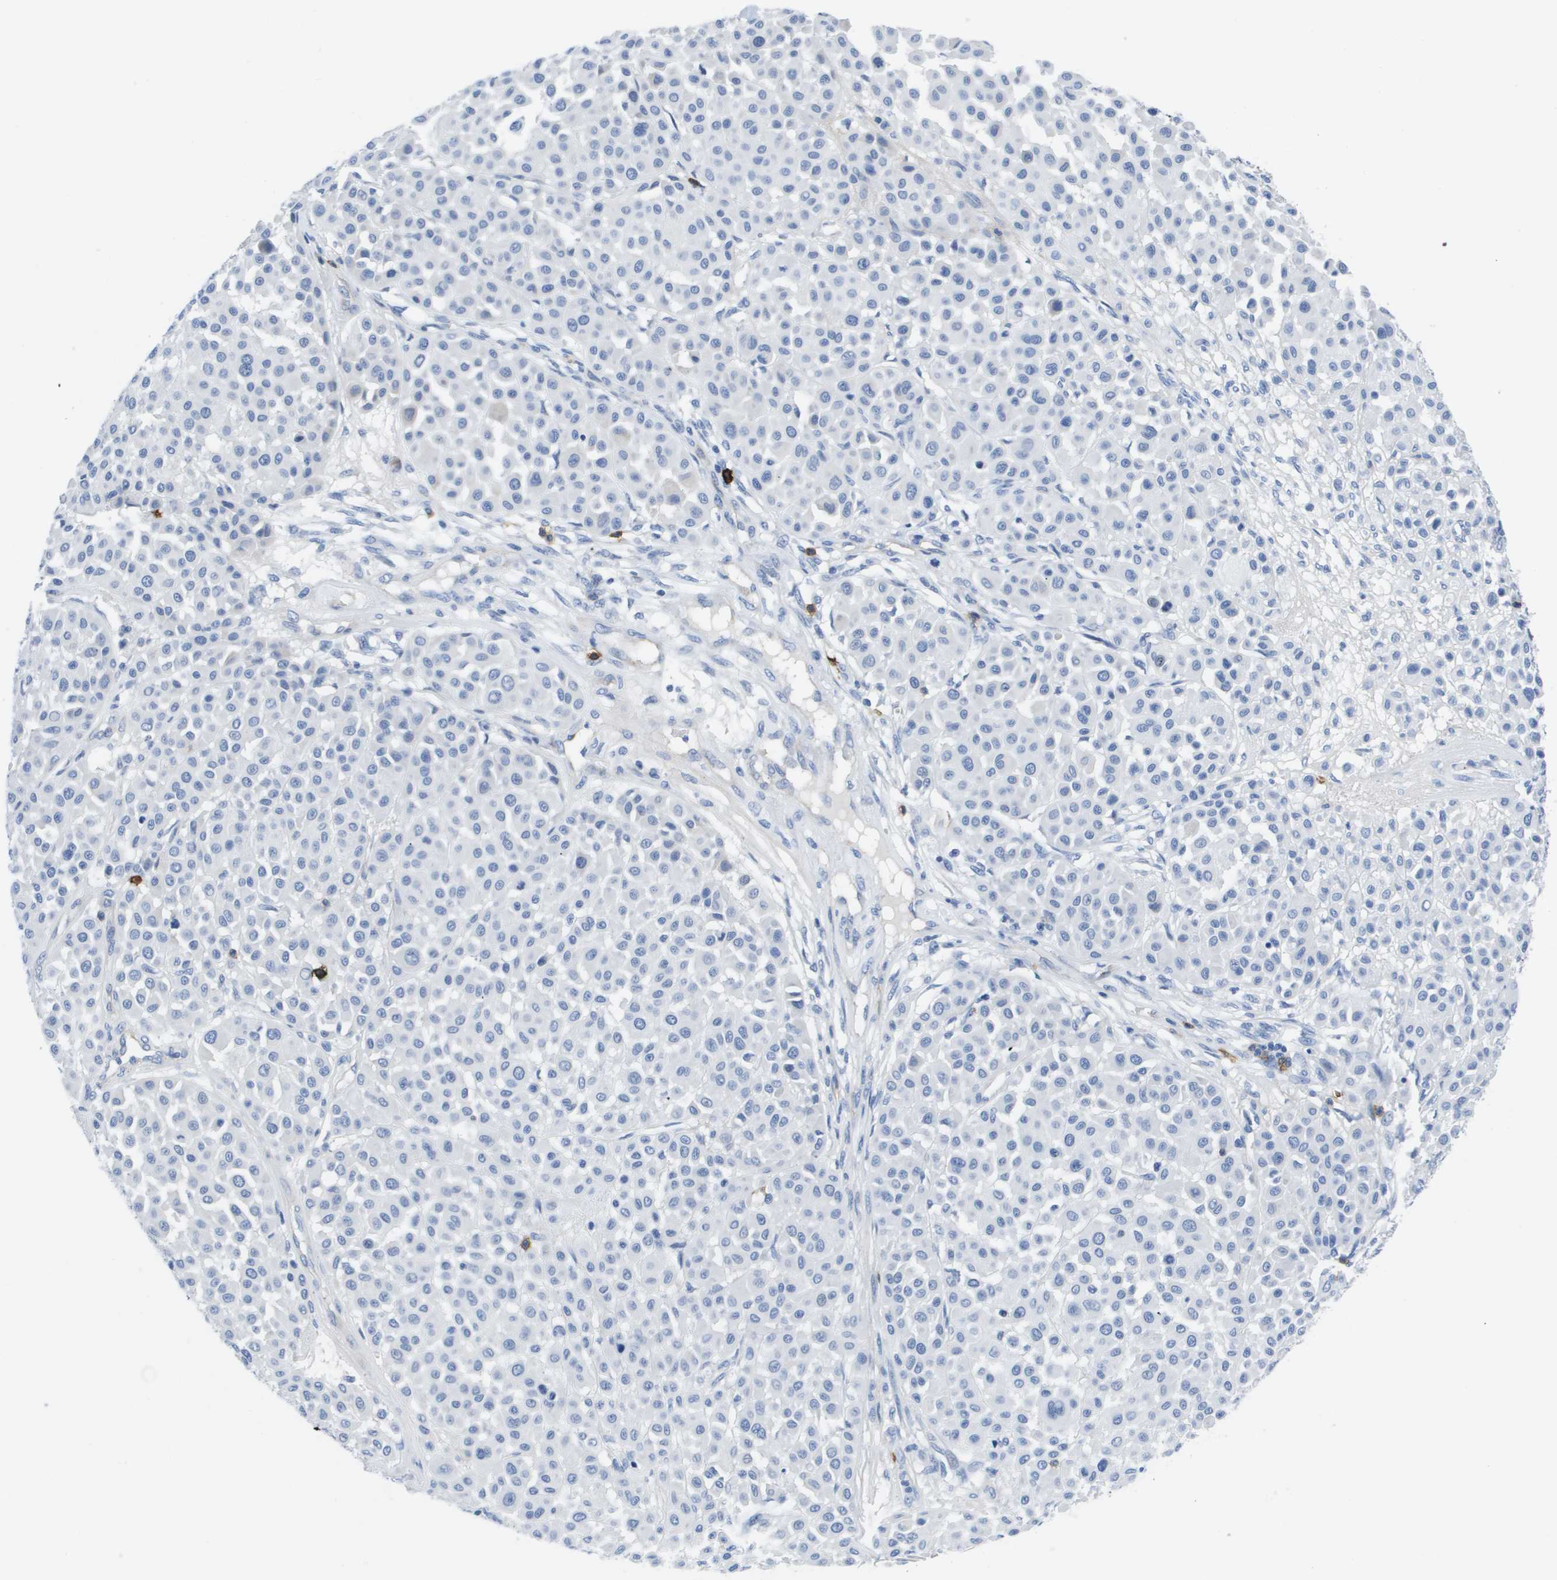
{"staining": {"intensity": "negative", "quantity": "none", "location": "none"}, "tissue": "melanoma", "cell_type": "Tumor cells", "image_type": "cancer", "snomed": [{"axis": "morphology", "description": "Malignant melanoma, Metastatic site"}, {"axis": "topography", "description": "Soft tissue"}], "caption": "Tumor cells show no significant protein positivity in melanoma. (Stains: DAB IHC with hematoxylin counter stain, Microscopy: brightfield microscopy at high magnification).", "gene": "MS4A1", "patient": {"sex": "male", "age": 41}}